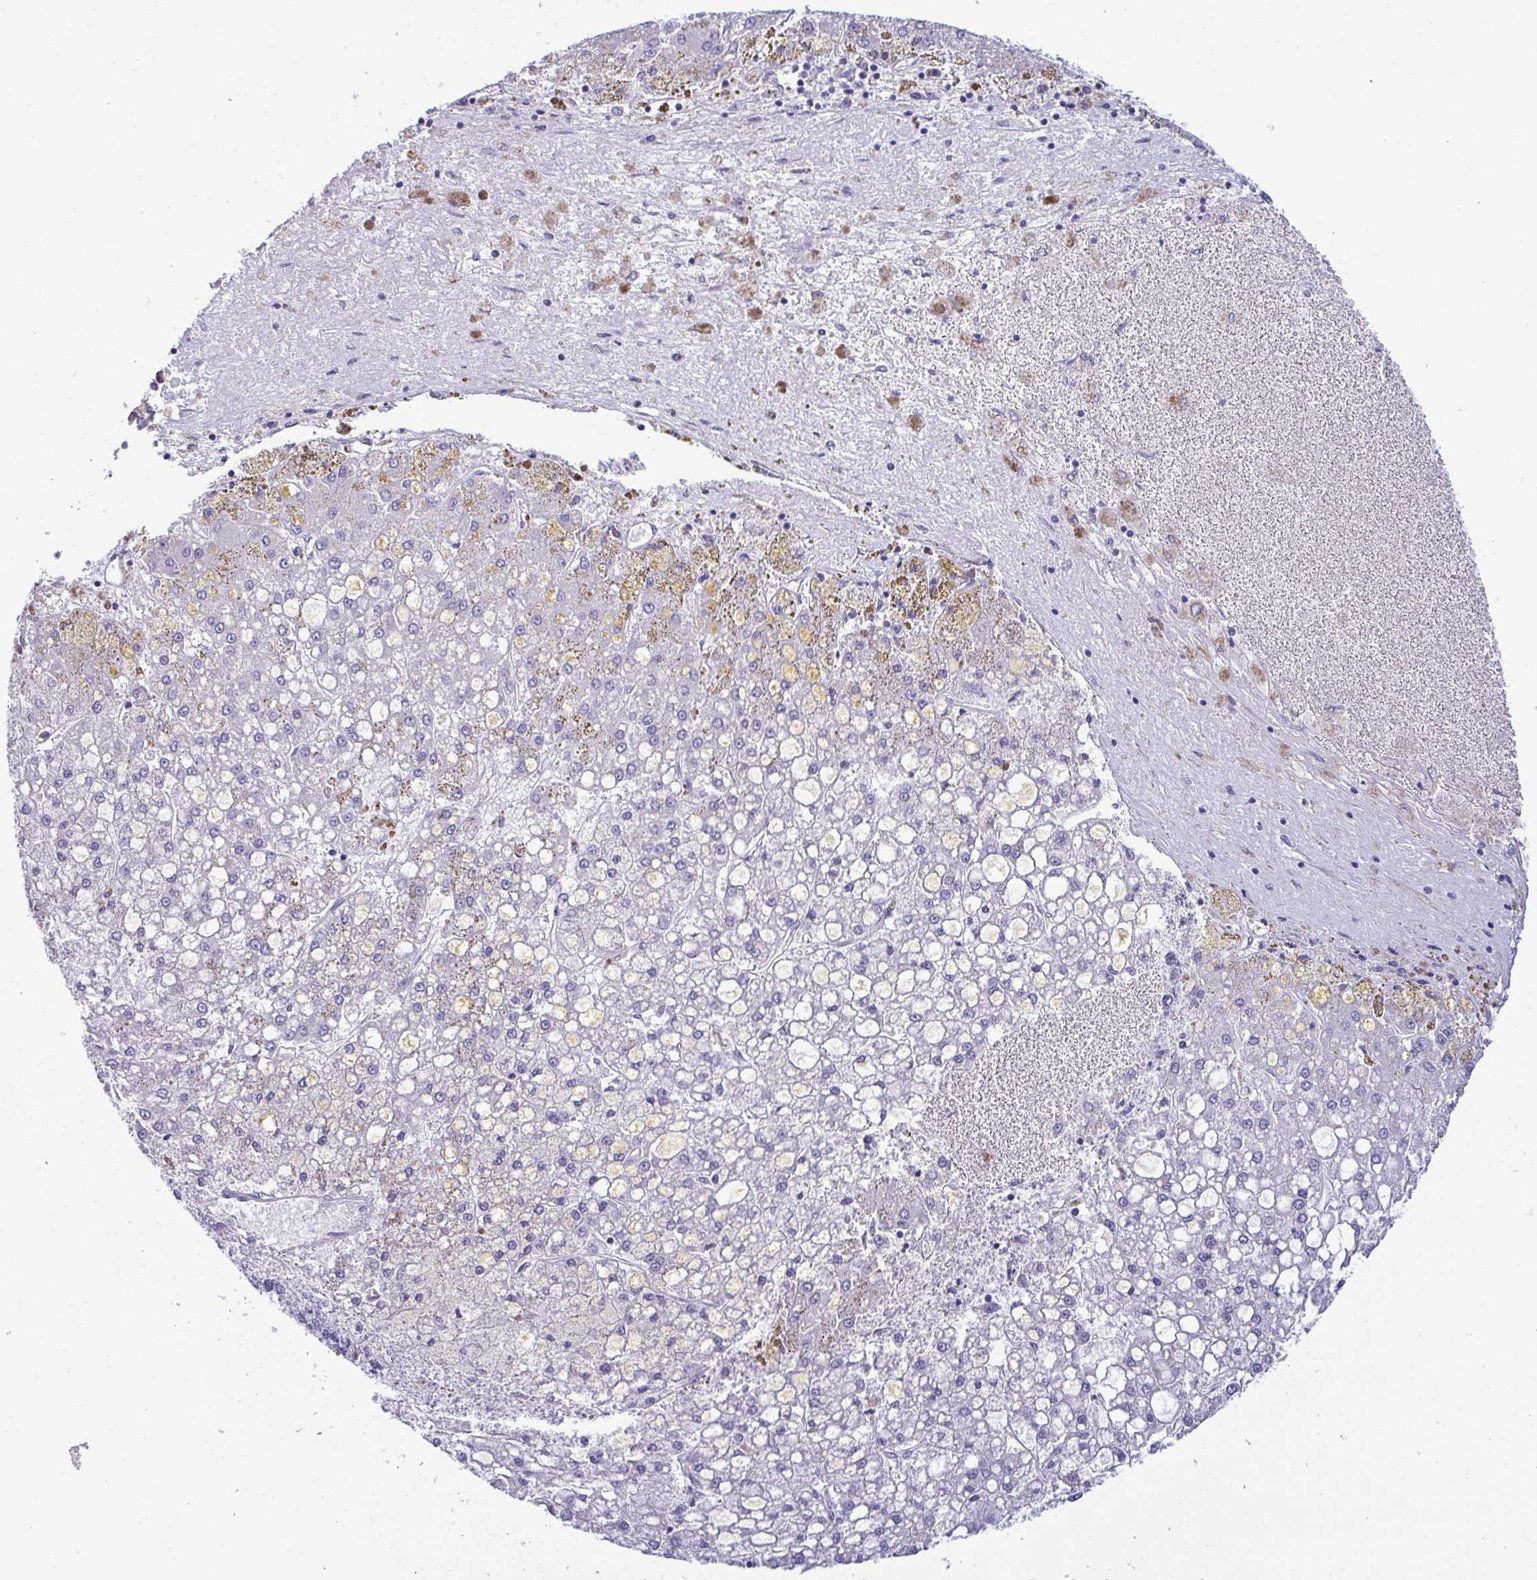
{"staining": {"intensity": "negative", "quantity": "none", "location": "none"}, "tissue": "liver cancer", "cell_type": "Tumor cells", "image_type": "cancer", "snomed": [{"axis": "morphology", "description": "Carcinoma, Hepatocellular, NOS"}, {"axis": "topography", "description": "Liver"}], "caption": "Micrograph shows no significant protein staining in tumor cells of liver cancer (hepatocellular carcinoma). The staining was performed using DAB (3,3'-diaminobenzidine) to visualize the protein expression in brown, while the nuclei were stained in blue with hematoxylin (Magnification: 20x).", "gene": "MS4A14", "patient": {"sex": "male", "age": 67}}